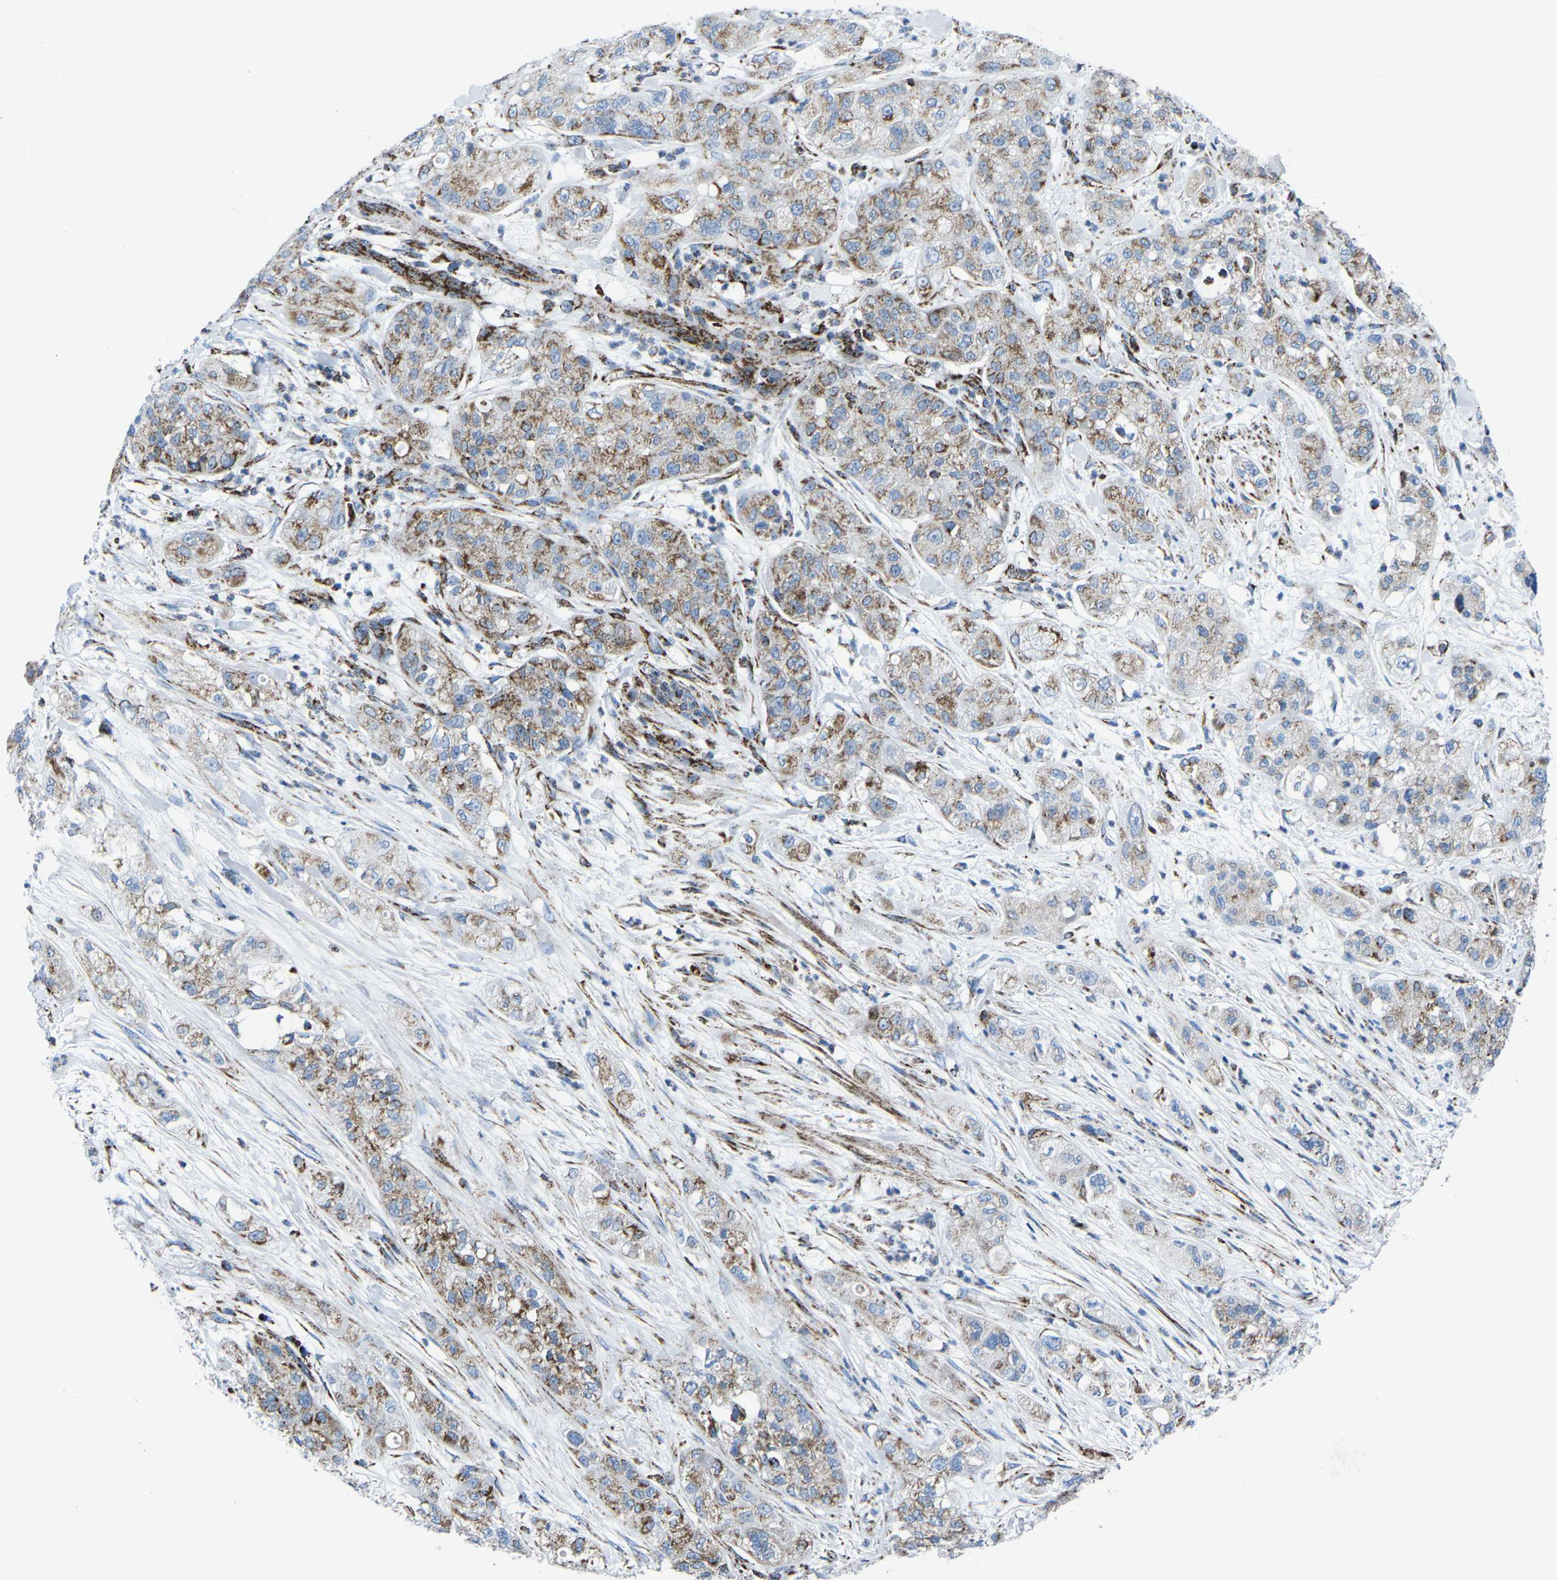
{"staining": {"intensity": "moderate", "quantity": "25%-75%", "location": "cytoplasmic/membranous"}, "tissue": "pancreatic cancer", "cell_type": "Tumor cells", "image_type": "cancer", "snomed": [{"axis": "morphology", "description": "Adenocarcinoma, NOS"}, {"axis": "topography", "description": "Pancreas"}], "caption": "Pancreatic cancer (adenocarcinoma) was stained to show a protein in brown. There is medium levels of moderate cytoplasmic/membranous positivity in about 25%-75% of tumor cells.", "gene": "MT-CO2", "patient": {"sex": "female", "age": 78}}